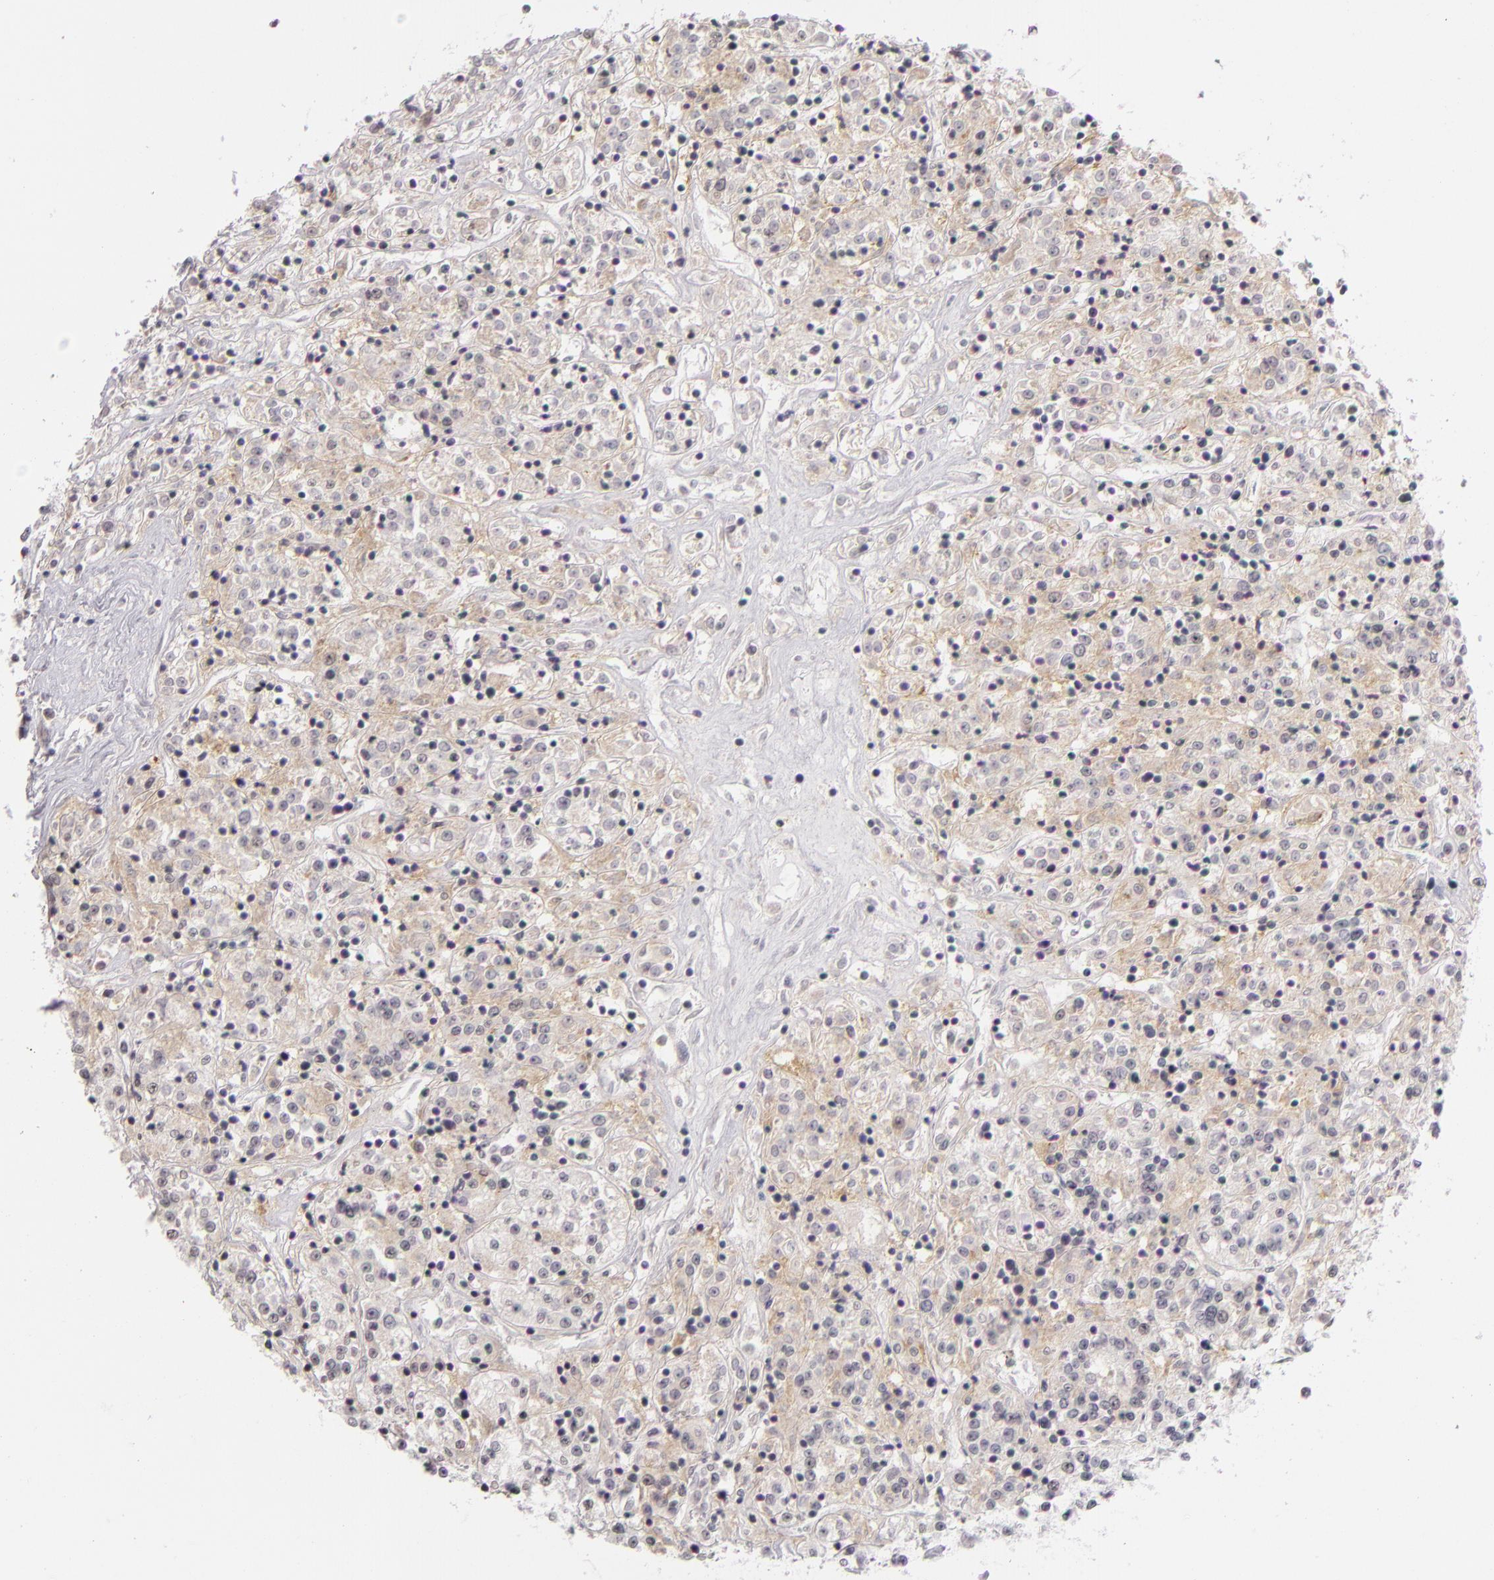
{"staining": {"intensity": "weak", "quantity": "25%-75%", "location": "cytoplasmic/membranous"}, "tissue": "renal cancer", "cell_type": "Tumor cells", "image_type": "cancer", "snomed": [{"axis": "morphology", "description": "Adenocarcinoma, NOS"}, {"axis": "topography", "description": "Kidney"}], "caption": "Immunohistochemistry micrograph of neoplastic tissue: renal cancer stained using IHC displays low levels of weak protein expression localized specifically in the cytoplasmic/membranous of tumor cells, appearing as a cytoplasmic/membranous brown color.", "gene": "CD40", "patient": {"sex": "female", "age": 76}}